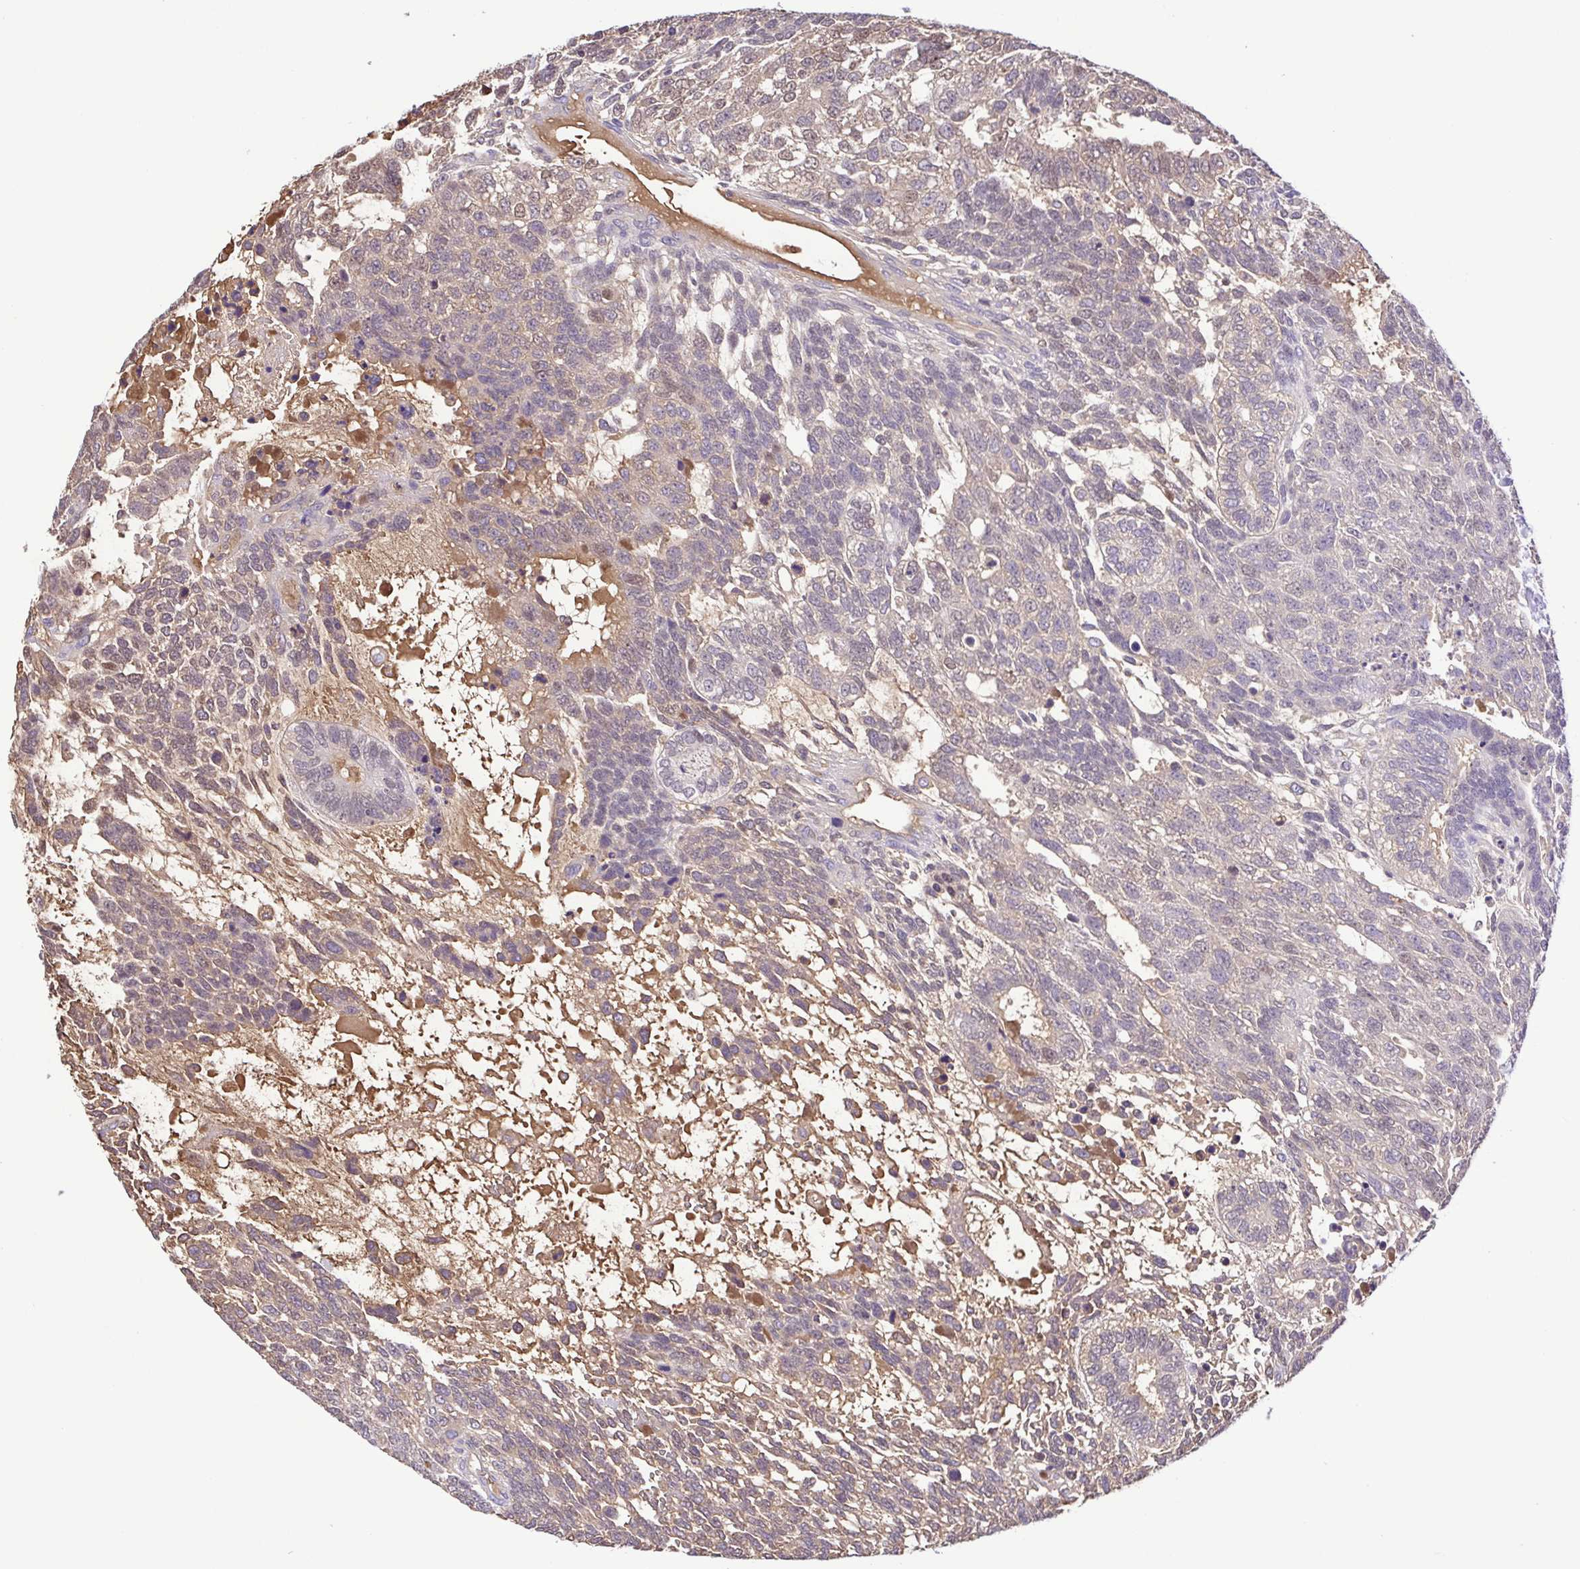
{"staining": {"intensity": "weak", "quantity": "<25%", "location": "cytoplasmic/membranous"}, "tissue": "testis cancer", "cell_type": "Tumor cells", "image_type": "cancer", "snomed": [{"axis": "morphology", "description": "Carcinoma, Embryonal, NOS"}, {"axis": "topography", "description": "Testis"}], "caption": "High magnification brightfield microscopy of testis cancer stained with DAB (3,3'-diaminobenzidine) (brown) and counterstained with hematoxylin (blue): tumor cells show no significant staining. (Brightfield microscopy of DAB (3,3'-diaminobenzidine) immunohistochemistry (IHC) at high magnification).", "gene": "IGFL1", "patient": {"sex": "male", "age": 23}}